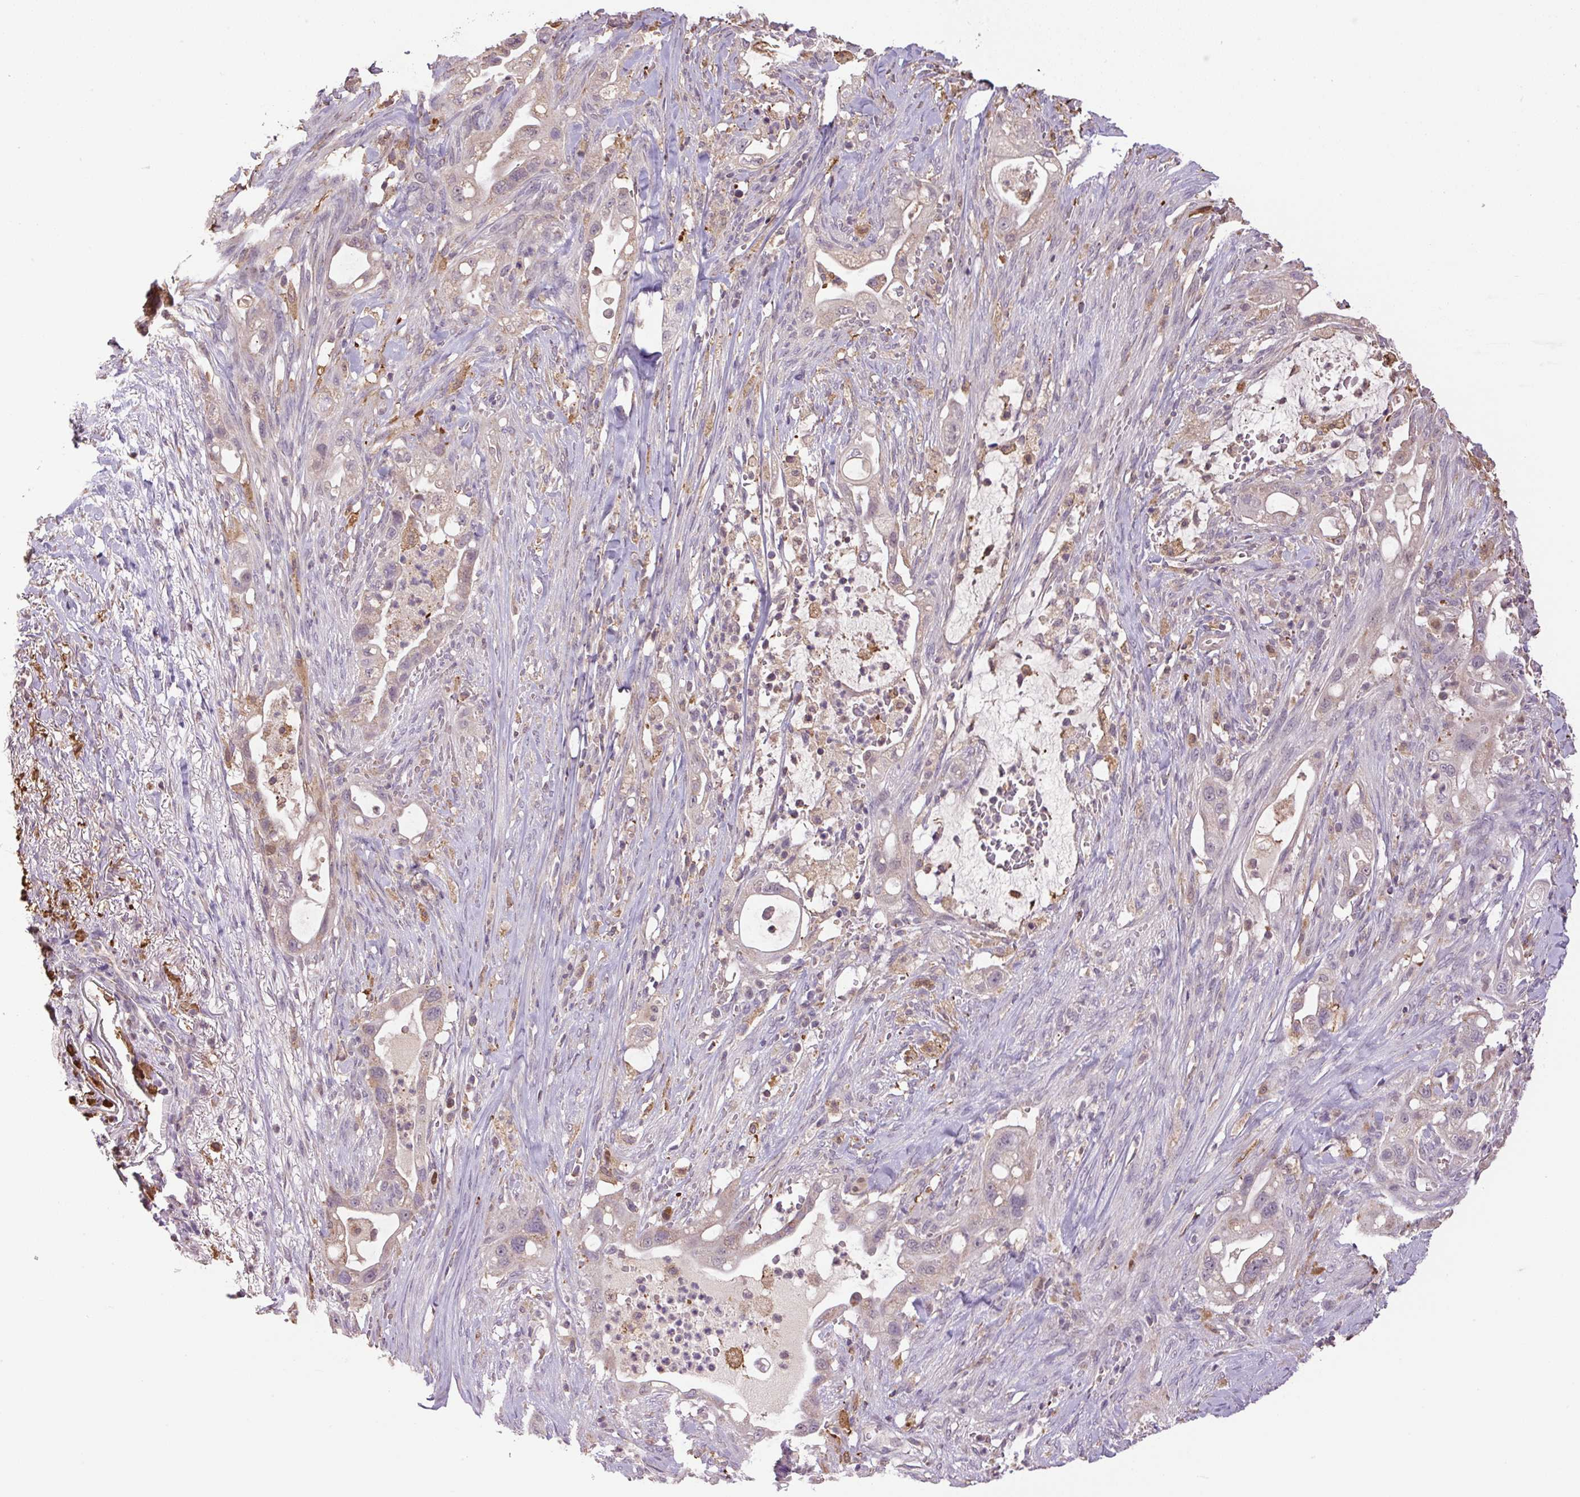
{"staining": {"intensity": "weak", "quantity": ">75%", "location": "cytoplasmic/membranous"}, "tissue": "pancreatic cancer", "cell_type": "Tumor cells", "image_type": "cancer", "snomed": [{"axis": "morphology", "description": "Adenocarcinoma, NOS"}, {"axis": "topography", "description": "Pancreas"}], "caption": "Pancreatic cancer stained for a protein (brown) exhibits weak cytoplasmic/membranous positive positivity in about >75% of tumor cells.", "gene": "SGF29", "patient": {"sex": "male", "age": 44}}